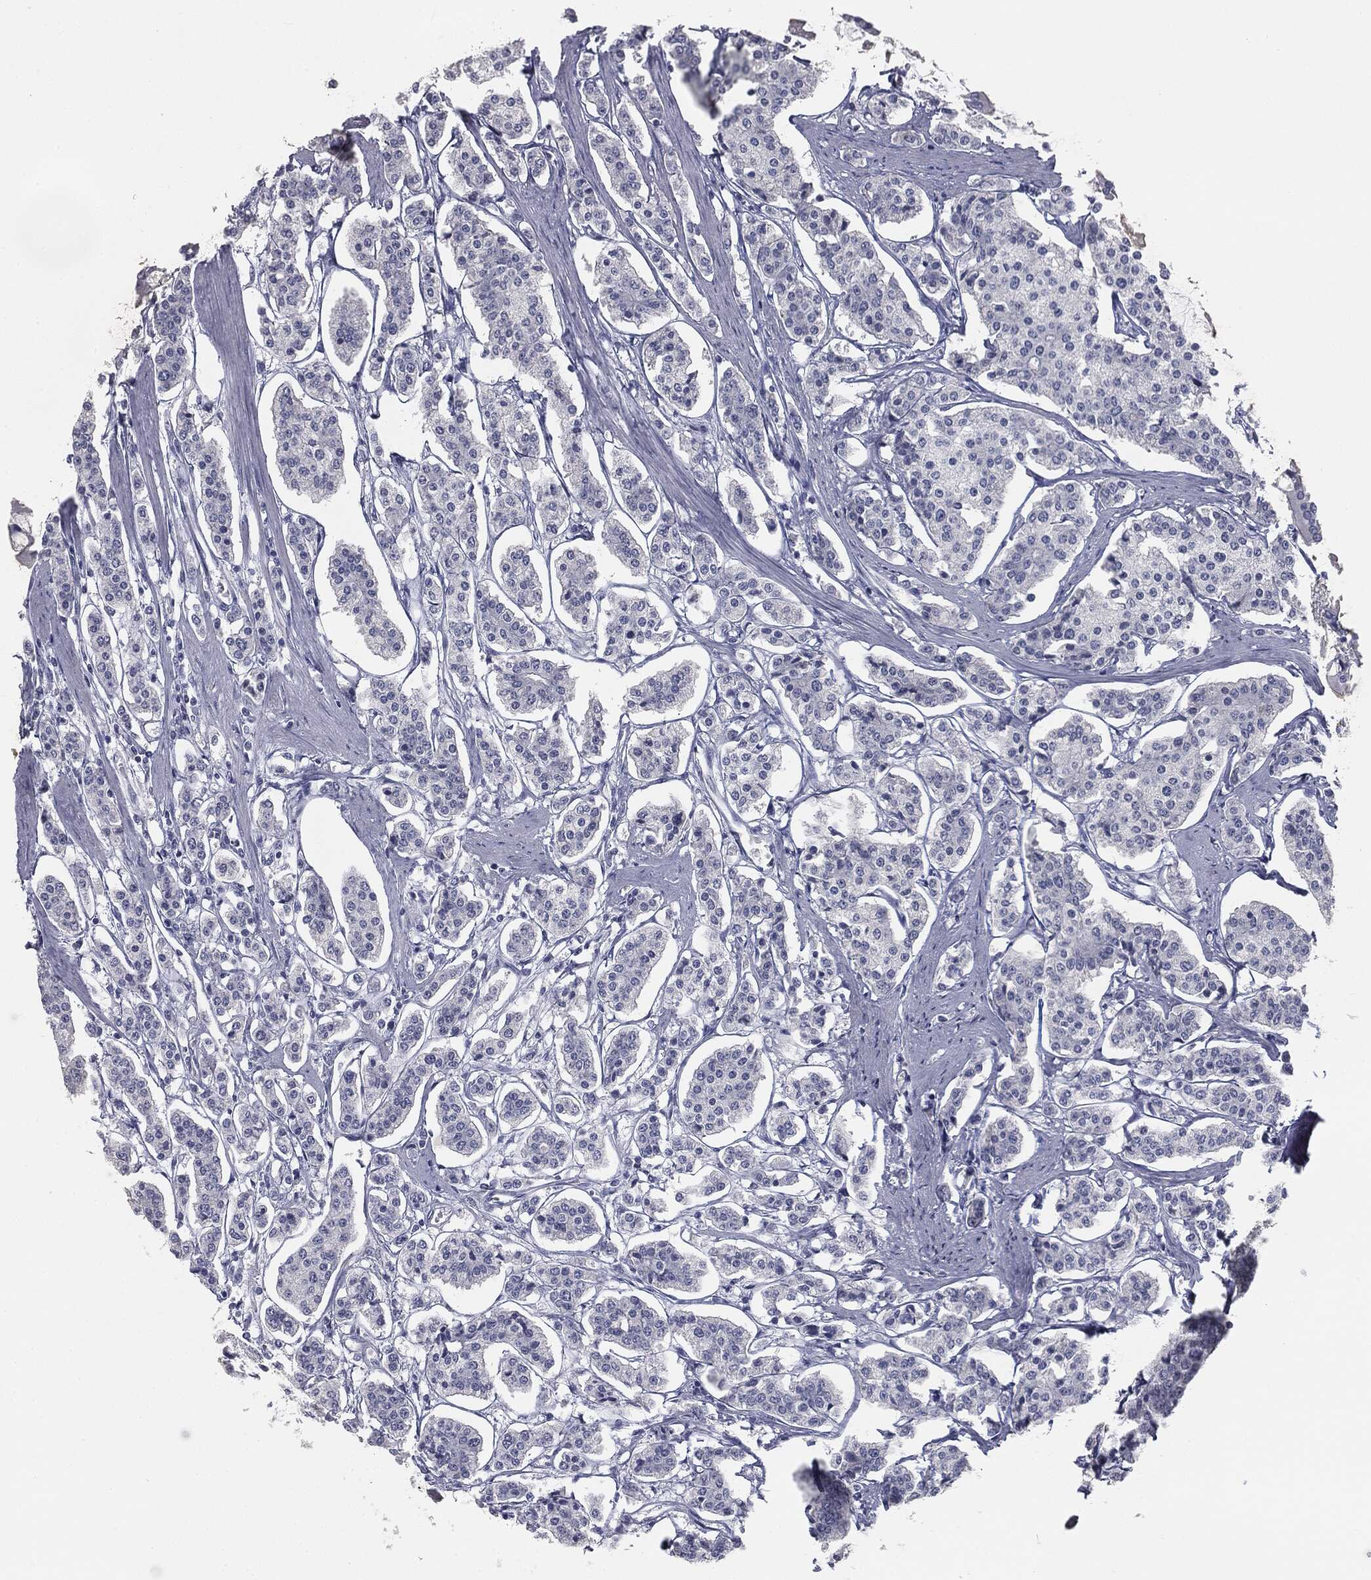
{"staining": {"intensity": "negative", "quantity": "none", "location": "none"}, "tissue": "carcinoid", "cell_type": "Tumor cells", "image_type": "cancer", "snomed": [{"axis": "morphology", "description": "Carcinoid, malignant, NOS"}, {"axis": "topography", "description": "Small intestine"}], "caption": "DAB immunohistochemical staining of malignant carcinoid reveals no significant staining in tumor cells.", "gene": "MUC5AC", "patient": {"sex": "female", "age": 65}}